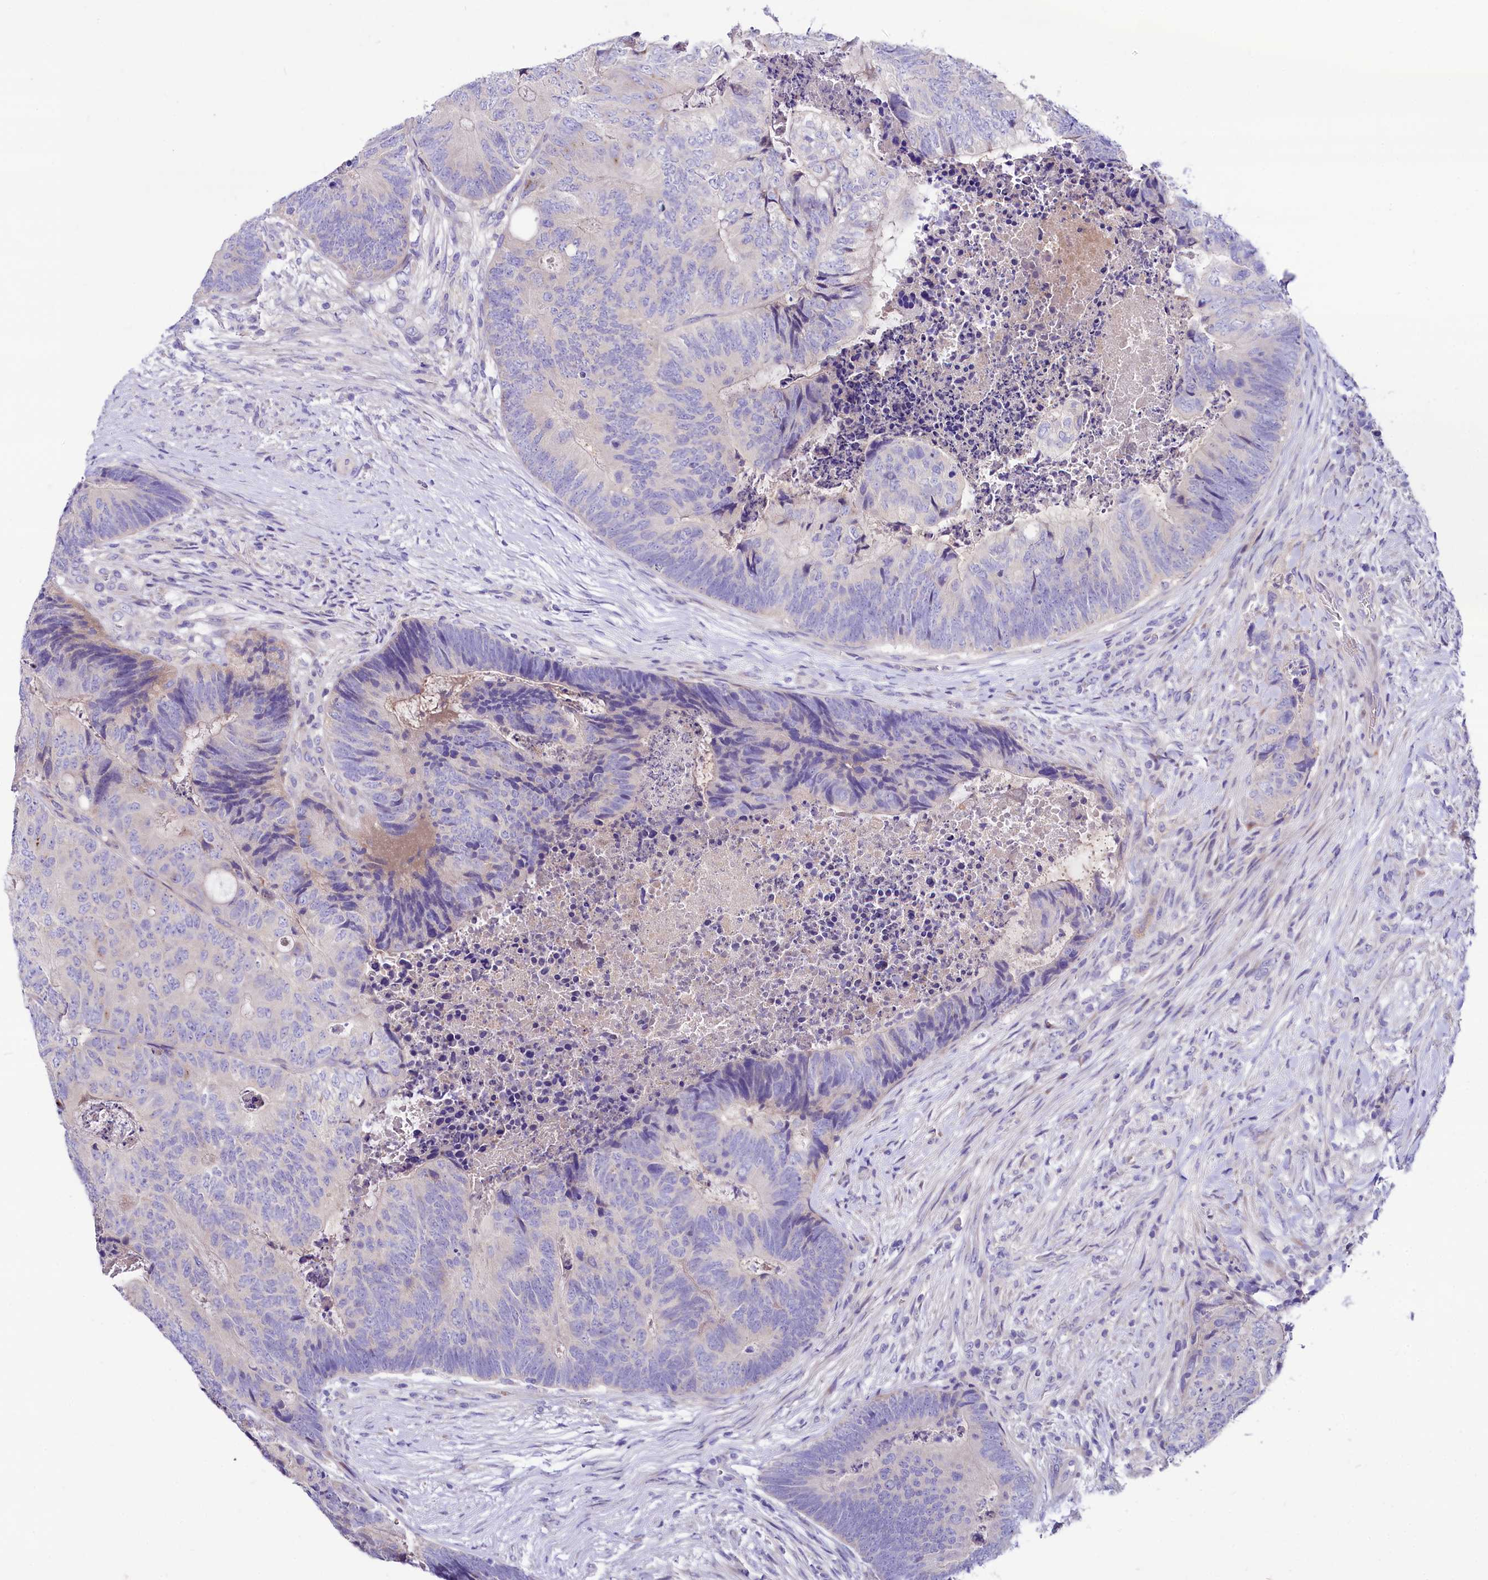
{"staining": {"intensity": "negative", "quantity": "none", "location": "none"}, "tissue": "colorectal cancer", "cell_type": "Tumor cells", "image_type": "cancer", "snomed": [{"axis": "morphology", "description": "Adenocarcinoma, NOS"}, {"axis": "topography", "description": "Colon"}], "caption": "This is a micrograph of immunohistochemistry staining of colorectal cancer (adenocarcinoma), which shows no positivity in tumor cells.", "gene": "ABHD5", "patient": {"sex": "female", "age": 67}}